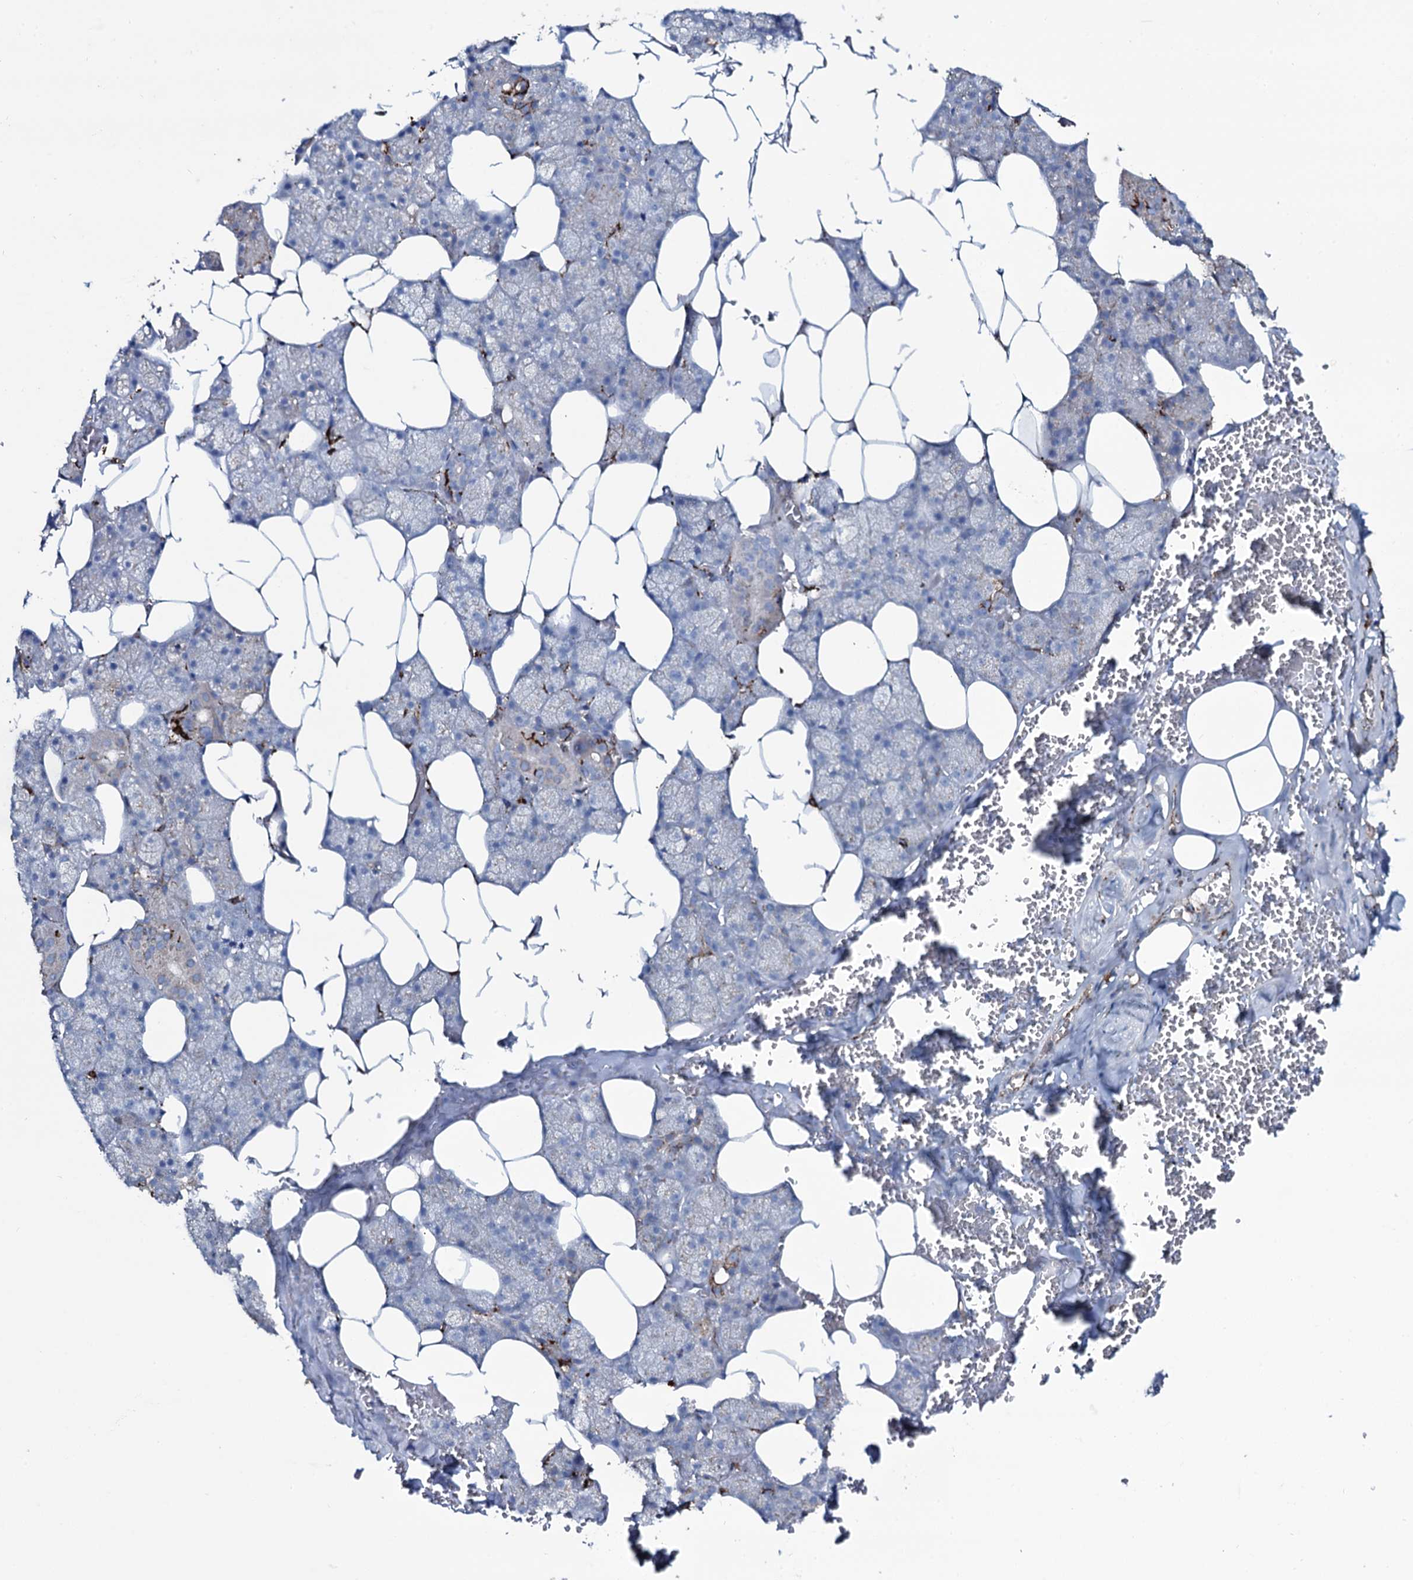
{"staining": {"intensity": "moderate", "quantity": "<25%", "location": "cytoplasmic/membranous"}, "tissue": "salivary gland", "cell_type": "Glandular cells", "image_type": "normal", "snomed": [{"axis": "morphology", "description": "Normal tissue, NOS"}, {"axis": "topography", "description": "Salivary gland"}], "caption": "Protein expression analysis of unremarkable human salivary gland reveals moderate cytoplasmic/membranous positivity in approximately <25% of glandular cells. The staining was performed using DAB (3,3'-diaminobenzidine) to visualize the protein expression in brown, while the nuclei were stained in blue with hematoxylin (Magnification: 20x).", "gene": "OSBPL2", "patient": {"sex": "male", "age": 62}}